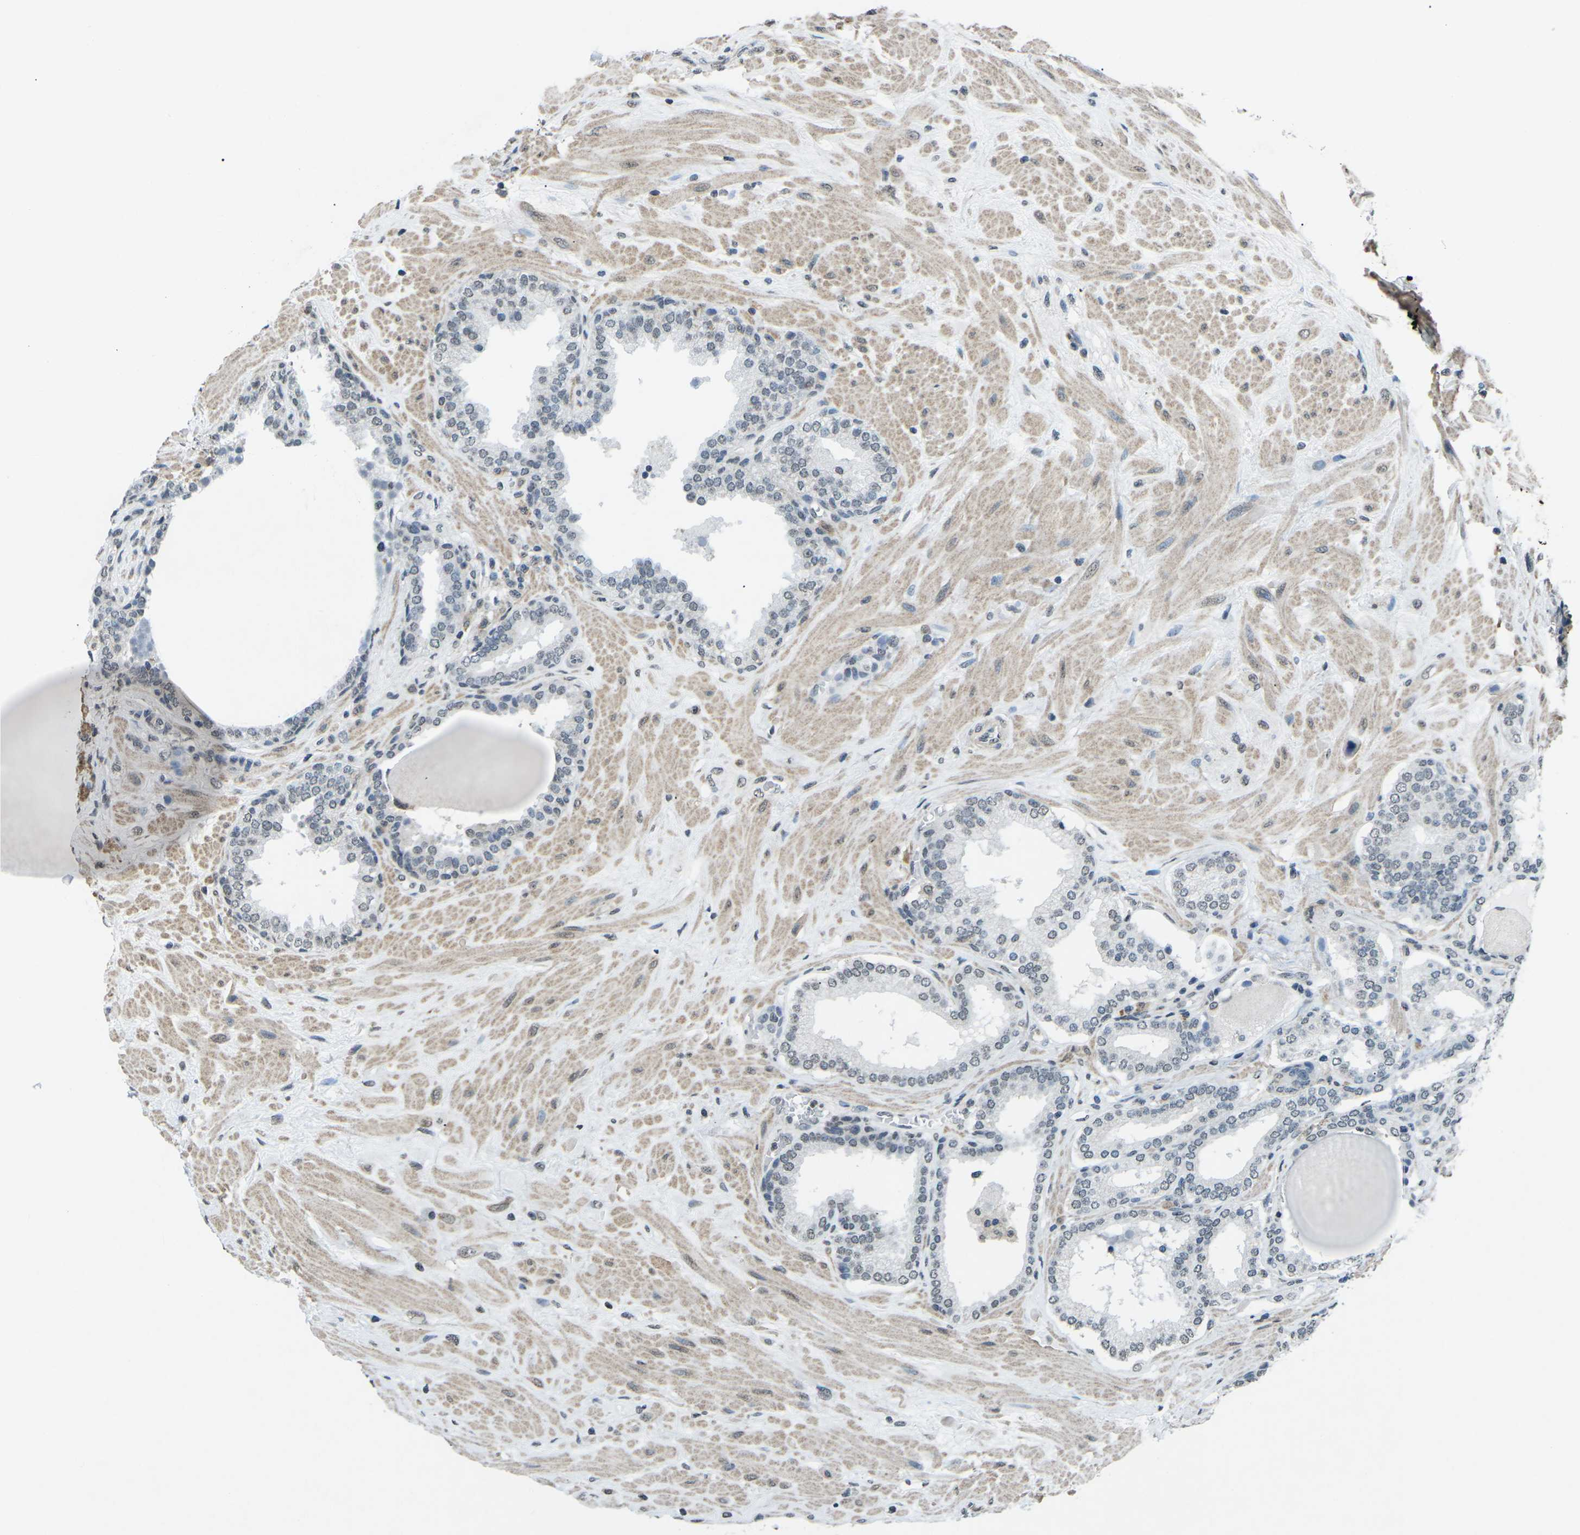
{"staining": {"intensity": "negative", "quantity": "none", "location": "none"}, "tissue": "prostate", "cell_type": "Glandular cells", "image_type": "normal", "snomed": [{"axis": "morphology", "description": "Normal tissue, NOS"}, {"axis": "topography", "description": "Prostate"}], "caption": "DAB (3,3'-diaminobenzidine) immunohistochemical staining of normal prostate exhibits no significant positivity in glandular cells.", "gene": "TFR2", "patient": {"sex": "male", "age": 51}}